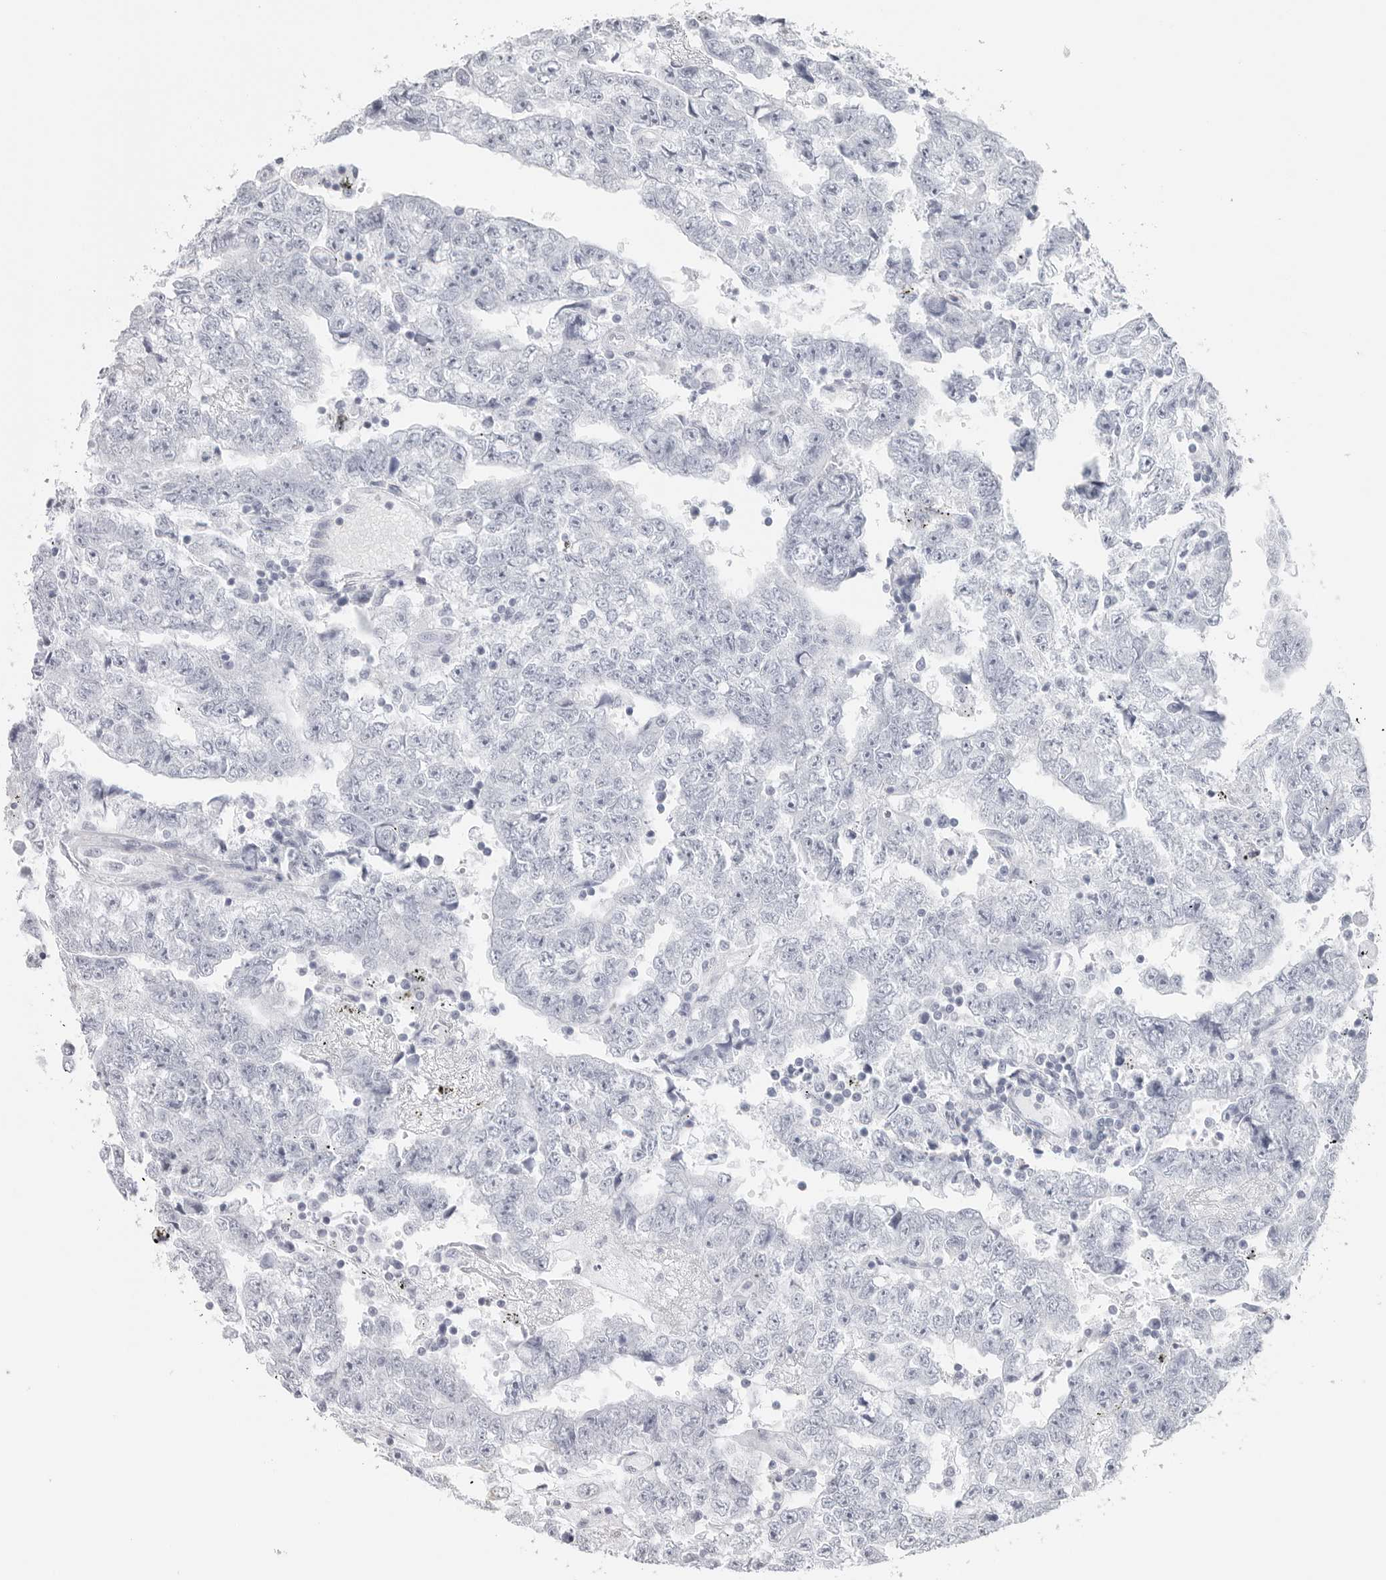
{"staining": {"intensity": "negative", "quantity": "none", "location": "none"}, "tissue": "testis cancer", "cell_type": "Tumor cells", "image_type": "cancer", "snomed": [{"axis": "morphology", "description": "Carcinoma, Embryonal, NOS"}, {"axis": "topography", "description": "Testis"}], "caption": "Human testis cancer (embryonal carcinoma) stained for a protein using IHC reveals no expression in tumor cells.", "gene": "CST2", "patient": {"sex": "male", "age": 25}}